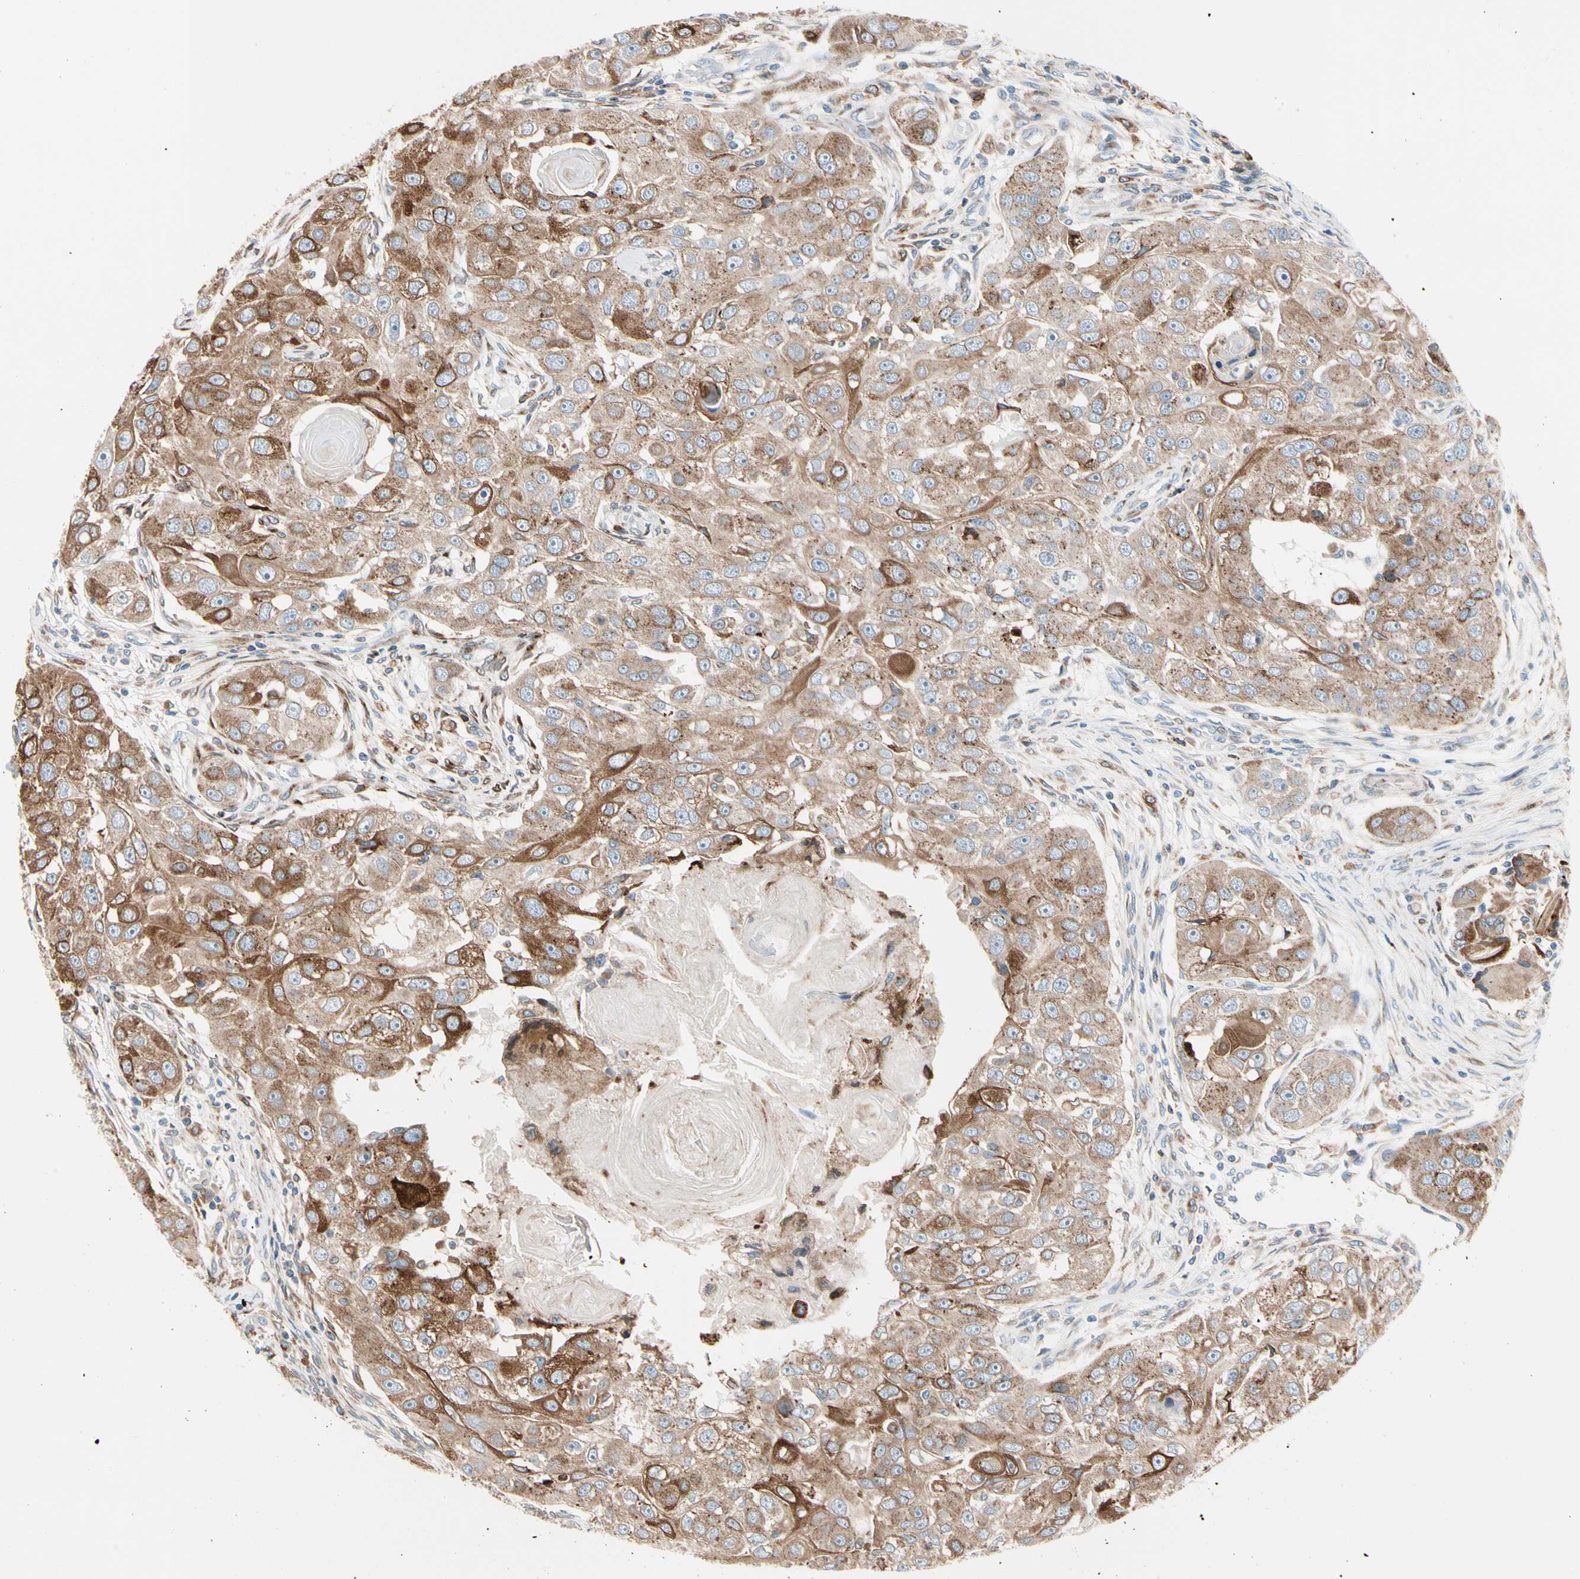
{"staining": {"intensity": "moderate", "quantity": ">75%", "location": "cytoplasmic/membranous"}, "tissue": "head and neck cancer", "cell_type": "Tumor cells", "image_type": "cancer", "snomed": [{"axis": "morphology", "description": "Normal tissue, NOS"}, {"axis": "morphology", "description": "Squamous cell carcinoma, NOS"}, {"axis": "topography", "description": "Skeletal muscle"}, {"axis": "topography", "description": "Head-Neck"}], "caption": "Moderate cytoplasmic/membranous positivity for a protein is seen in about >75% of tumor cells of head and neck cancer using immunohistochemistry.", "gene": "NUCB1", "patient": {"sex": "male", "age": 51}}